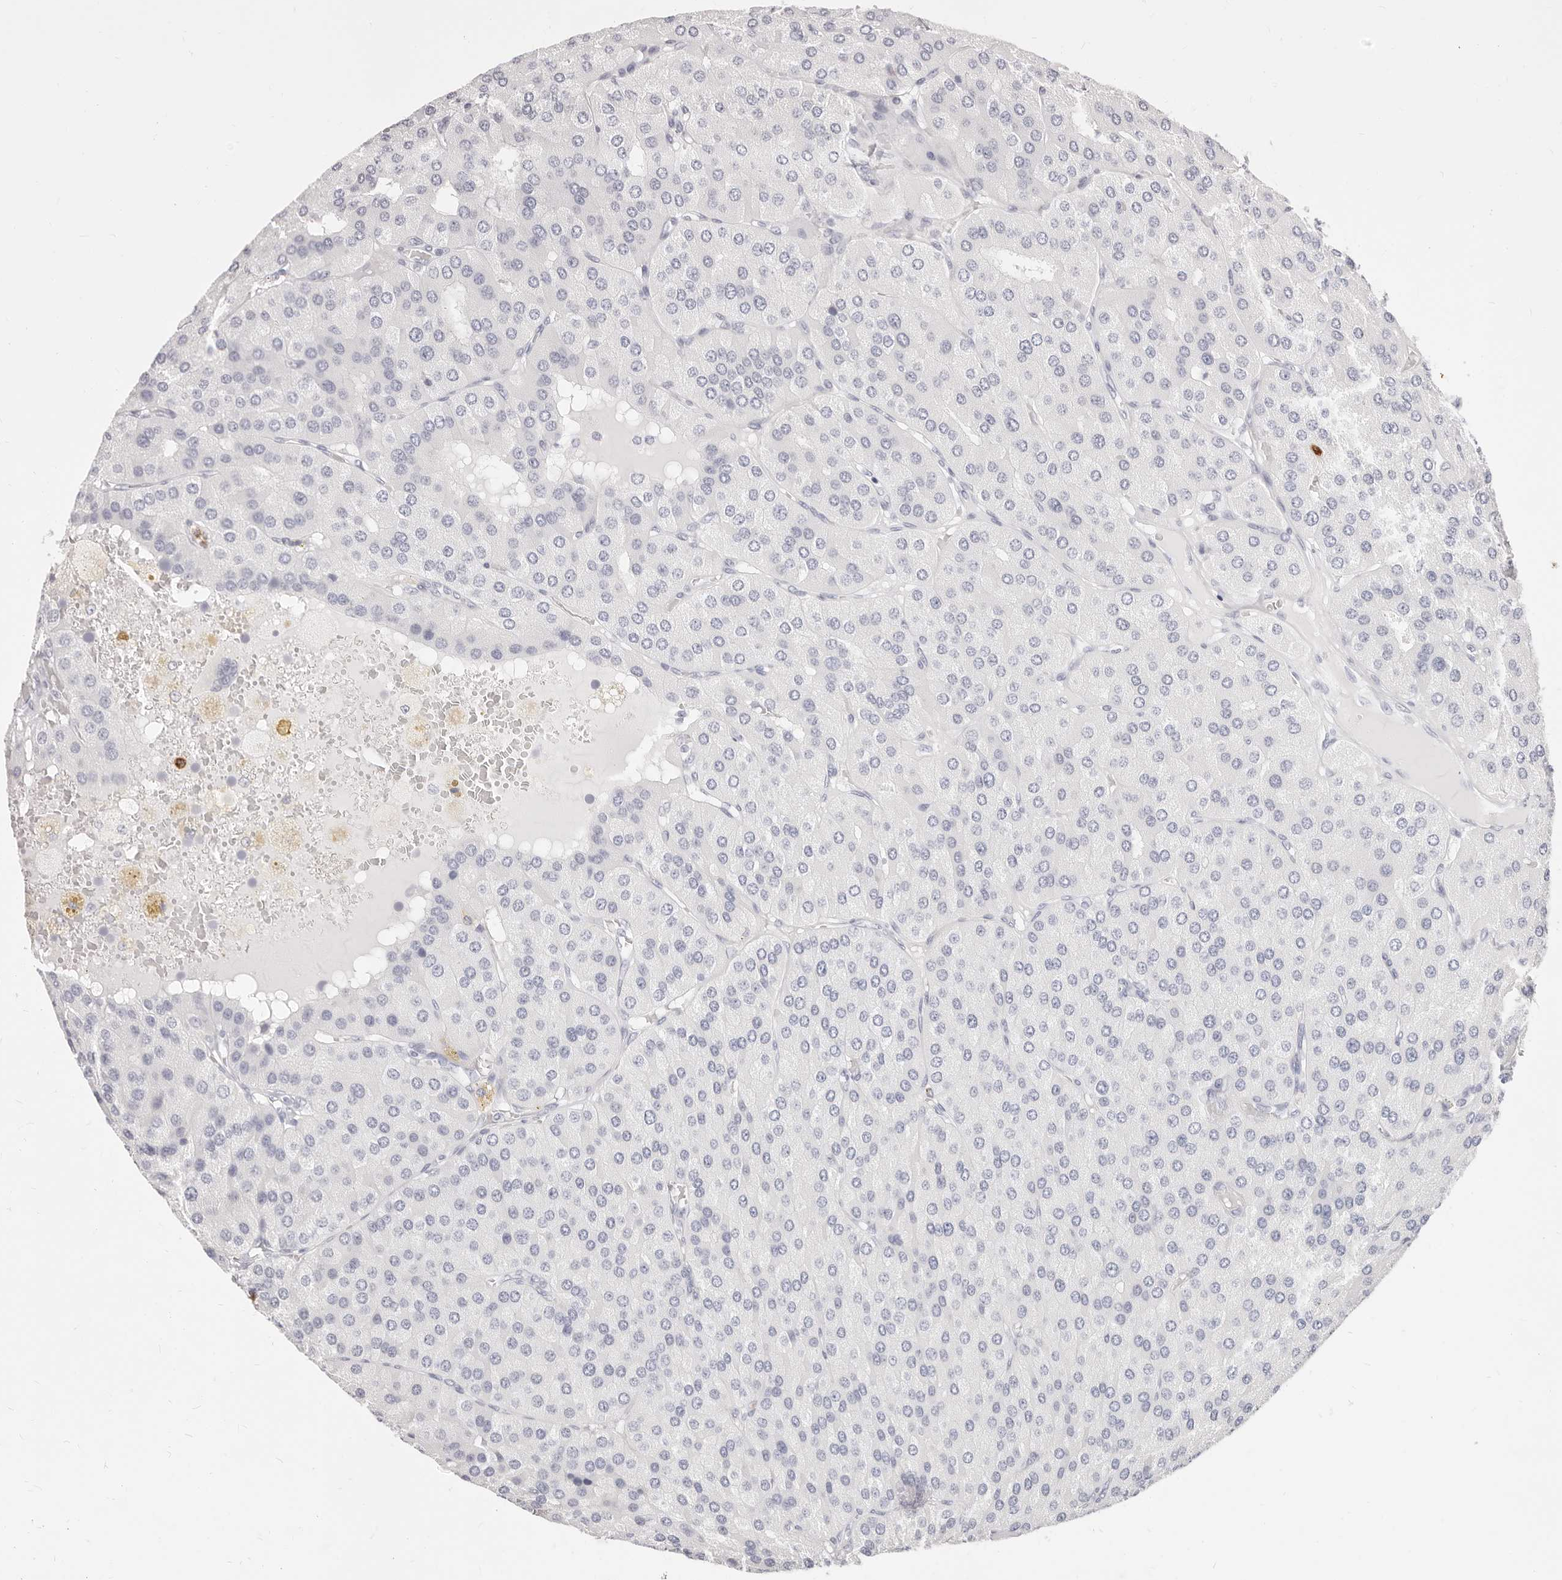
{"staining": {"intensity": "negative", "quantity": "none", "location": "none"}, "tissue": "parathyroid gland", "cell_type": "Glandular cells", "image_type": "normal", "snomed": [{"axis": "morphology", "description": "Normal tissue, NOS"}, {"axis": "morphology", "description": "Adenoma, NOS"}, {"axis": "topography", "description": "Parathyroid gland"}], "caption": "Image shows no significant protein staining in glandular cells of benign parathyroid gland. (Brightfield microscopy of DAB immunohistochemistry at high magnification).", "gene": "CAMP", "patient": {"sex": "female", "age": 86}}